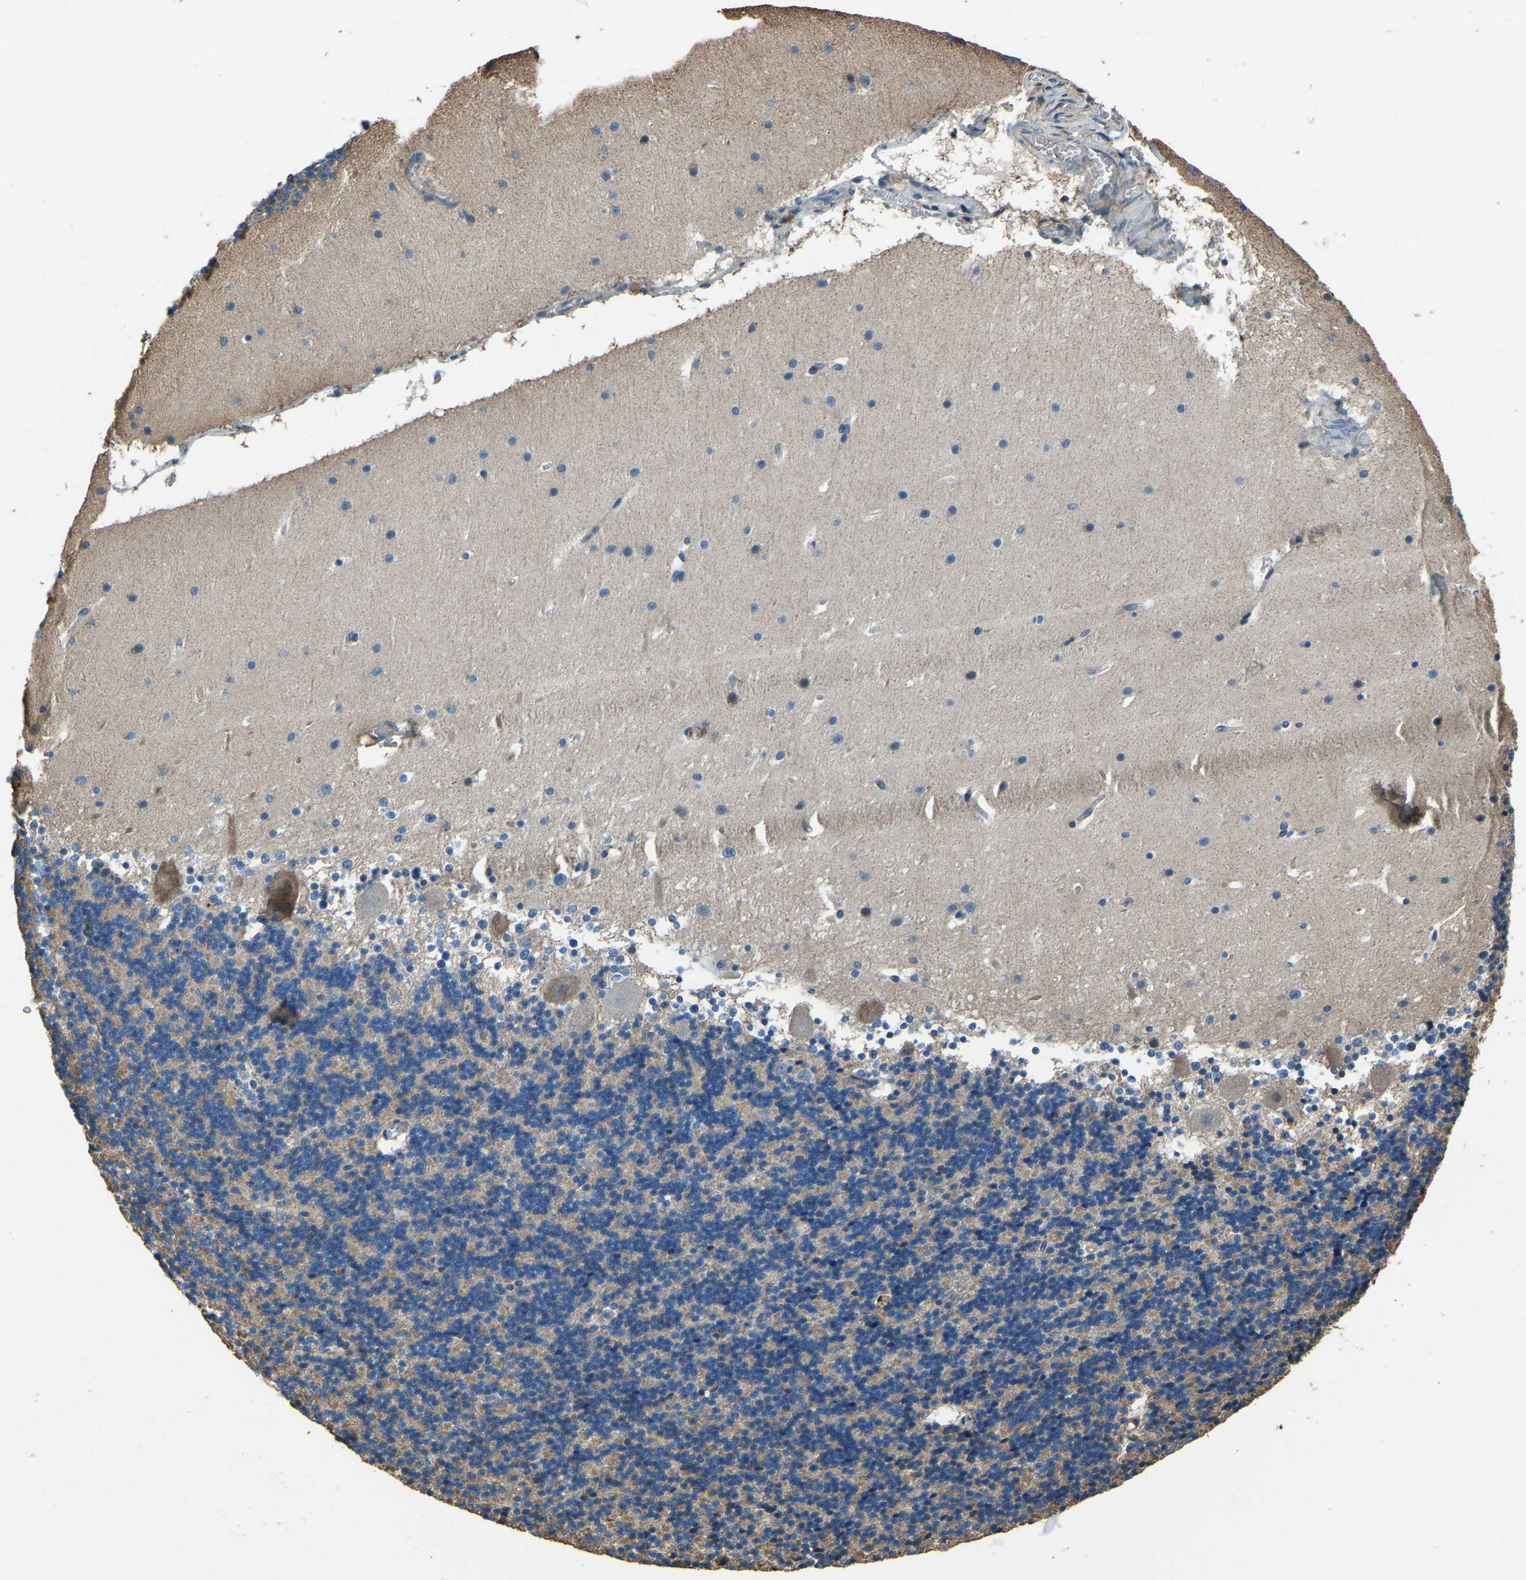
{"staining": {"intensity": "negative", "quantity": "none", "location": "none"}, "tissue": "cerebellum", "cell_type": "Cells in granular layer", "image_type": "normal", "snomed": [{"axis": "morphology", "description": "Normal tissue, NOS"}, {"axis": "topography", "description": "Cerebellum"}], "caption": "IHC photomicrograph of benign cerebellum: cerebellum stained with DAB (3,3'-diaminobenzidine) exhibits no significant protein expression in cells in granular layer.", "gene": "COL3A1", "patient": {"sex": "male", "age": 45}}